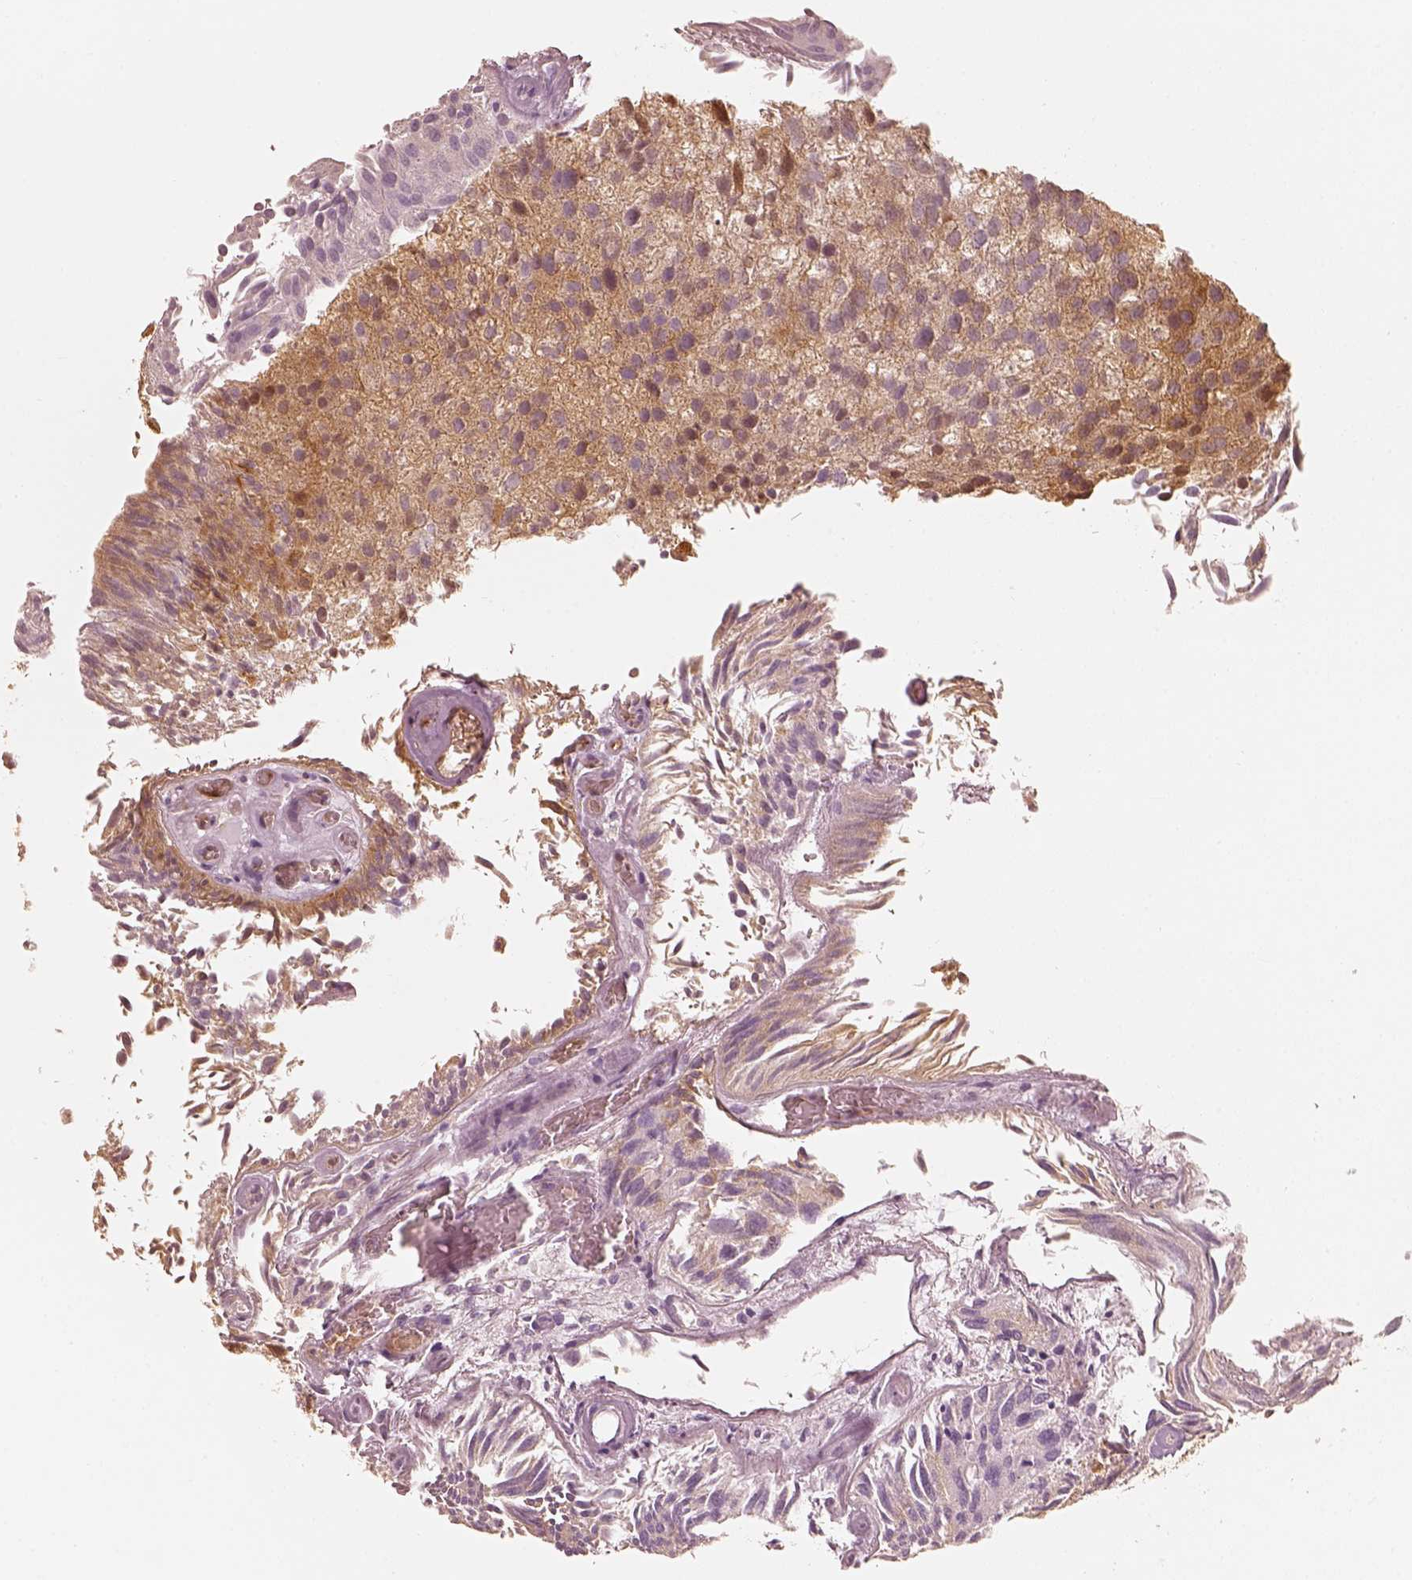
{"staining": {"intensity": "moderate", "quantity": ">75%", "location": "cytoplasmic/membranous"}, "tissue": "urothelial cancer", "cell_type": "Tumor cells", "image_type": "cancer", "snomed": [{"axis": "morphology", "description": "Urothelial carcinoma, Low grade"}, {"axis": "topography", "description": "Urinary bladder"}], "caption": "Brown immunohistochemical staining in low-grade urothelial carcinoma exhibits moderate cytoplasmic/membranous staining in approximately >75% of tumor cells.", "gene": "FSCN1", "patient": {"sex": "female", "age": 87}}